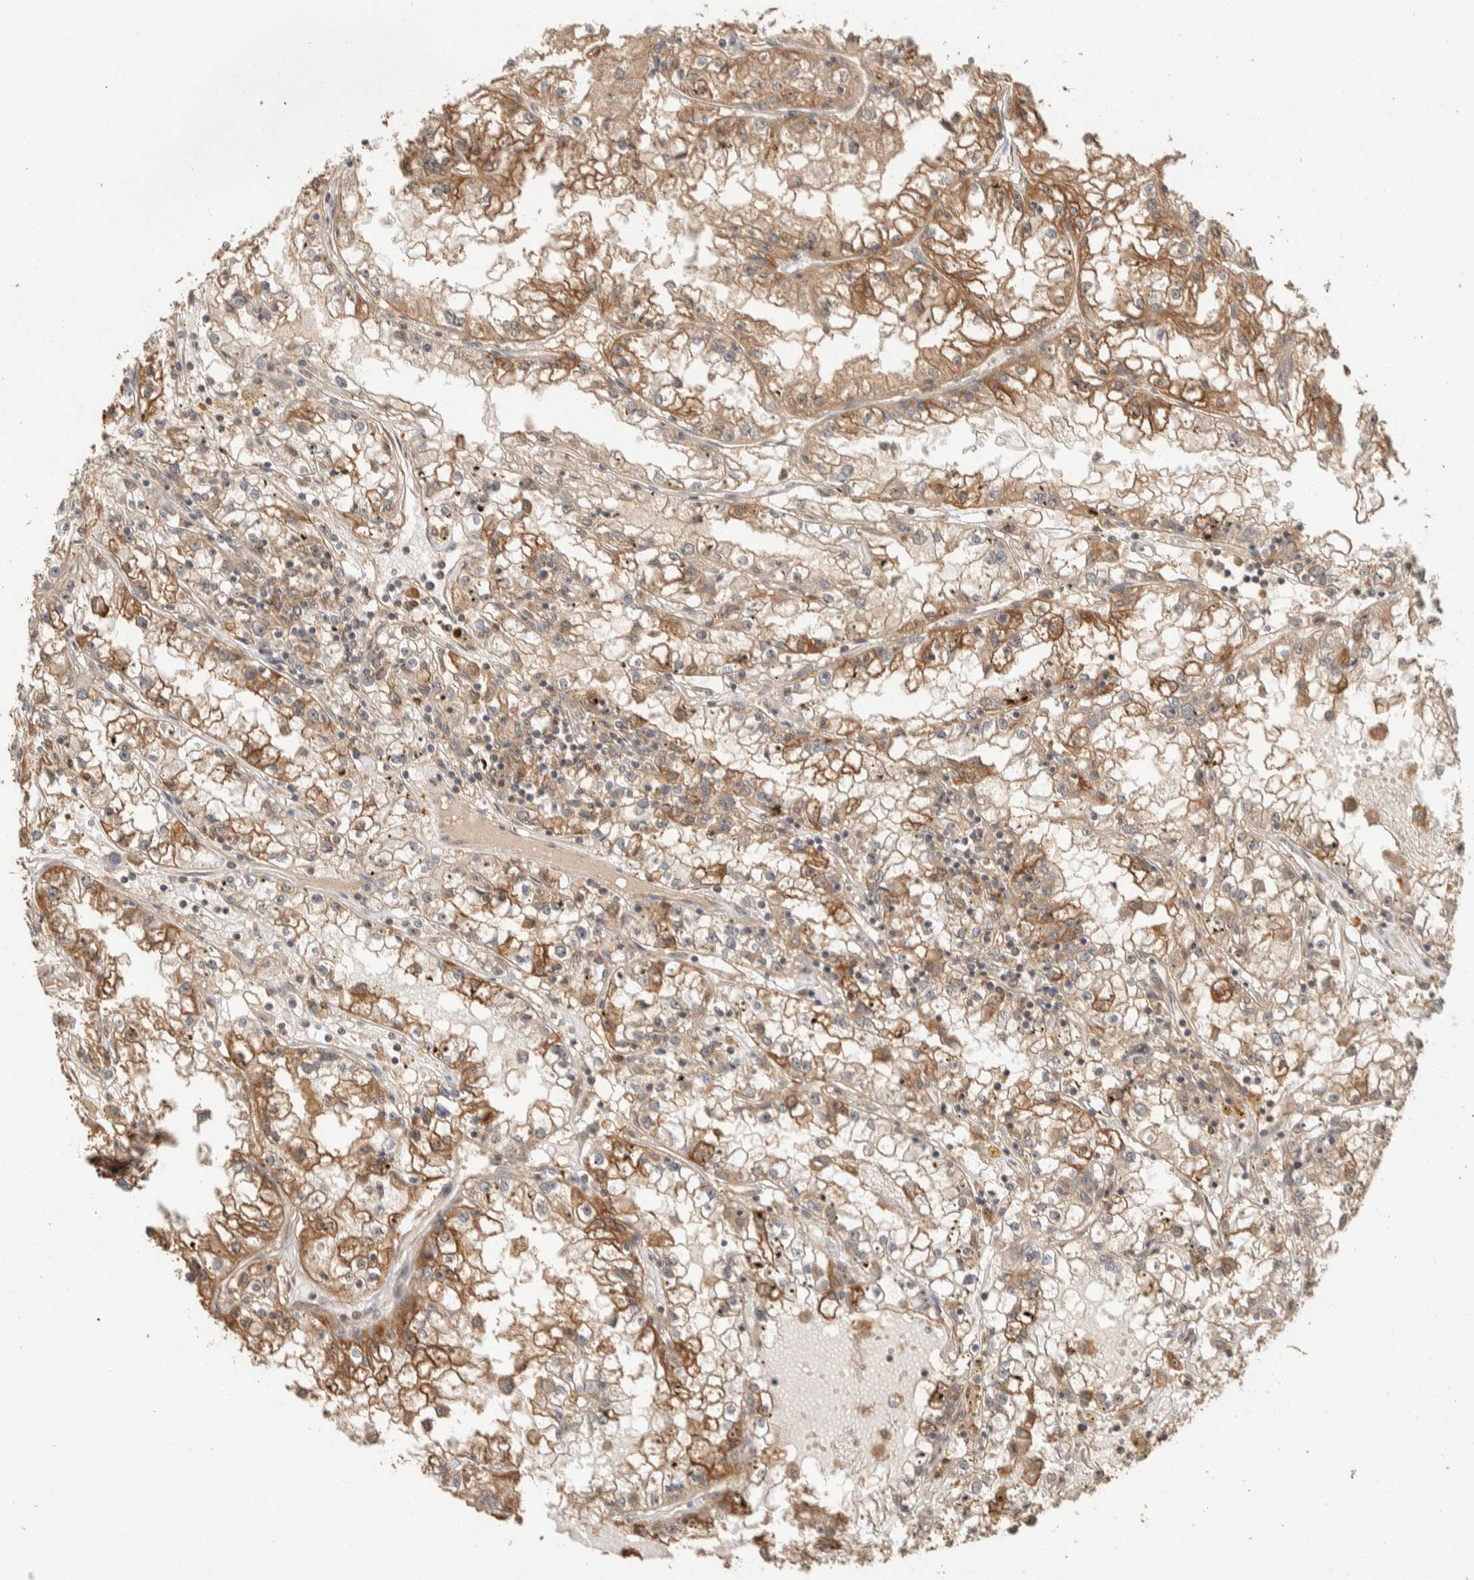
{"staining": {"intensity": "moderate", "quantity": ">75%", "location": "cytoplasmic/membranous"}, "tissue": "renal cancer", "cell_type": "Tumor cells", "image_type": "cancer", "snomed": [{"axis": "morphology", "description": "Adenocarcinoma, NOS"}, {"axis": "topography", "description": "Kidney"}], "caption": "Renal adenocarcinoma tissue displays moderate cytoplasmic/membranous staining in about >75% of tumor cells", "gene": "ZNF567", "patient": {"sex": "male", "age": 56}}